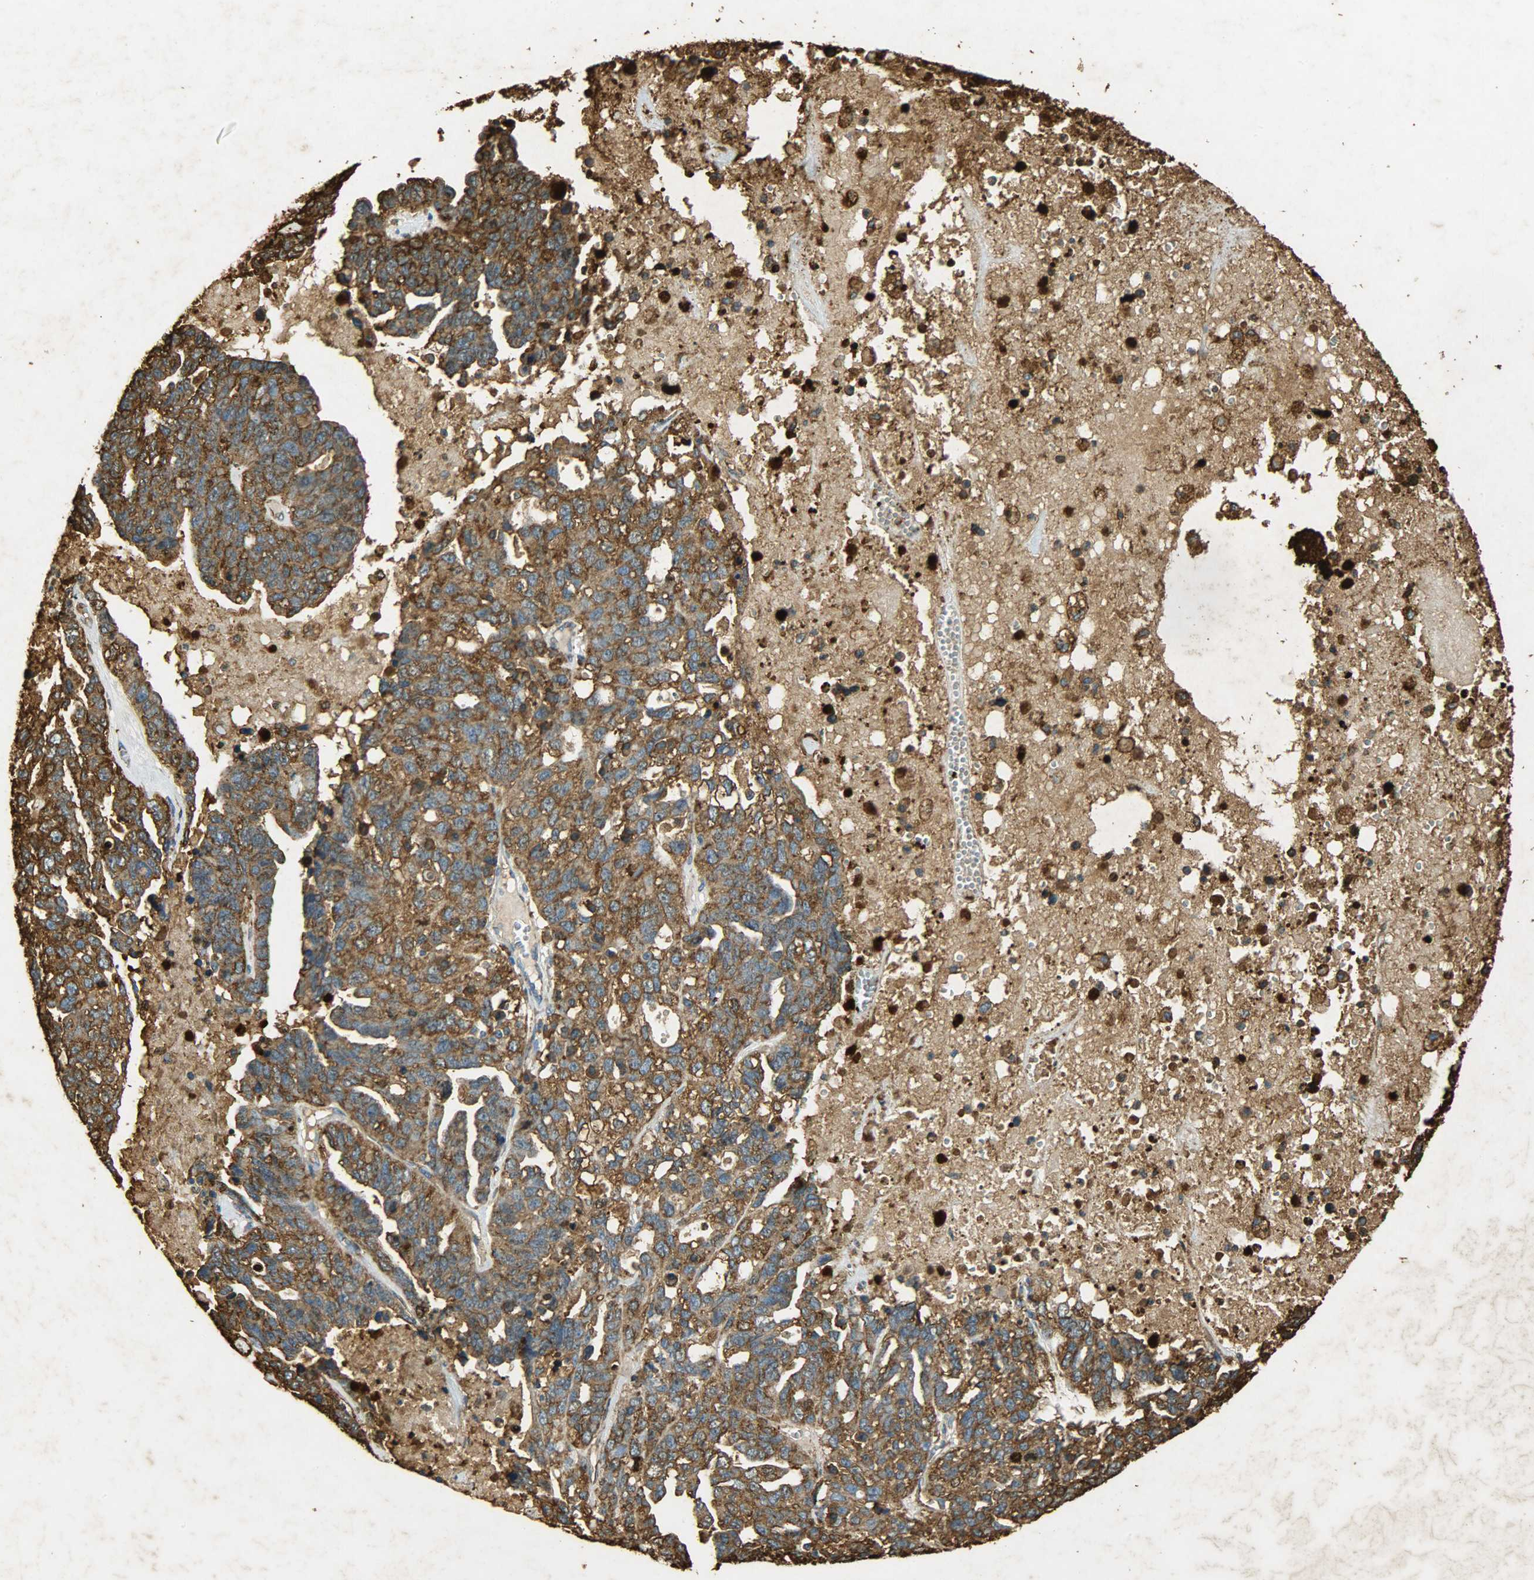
{"staining": {"intensity": "strong", "quantity": ">75%", "location": "cytoplasmic/membranous"}, "tissue": "ovarian cancer", "cell_type": "Tumor cells", "image_type": "cancer", "snomed": [{"axis": "morphology", "description": "Cystadenocarcinoma, serous, NOS"}, {"axis": "topography", "description": "Ovary"}], "caption": "Ovarian serous cystadenocarcinoma stained with a protein marker exhibits strong staining in tumor cells.", "gene": "HSP90B1", "patient": {"sex": "female", "age": 71}}